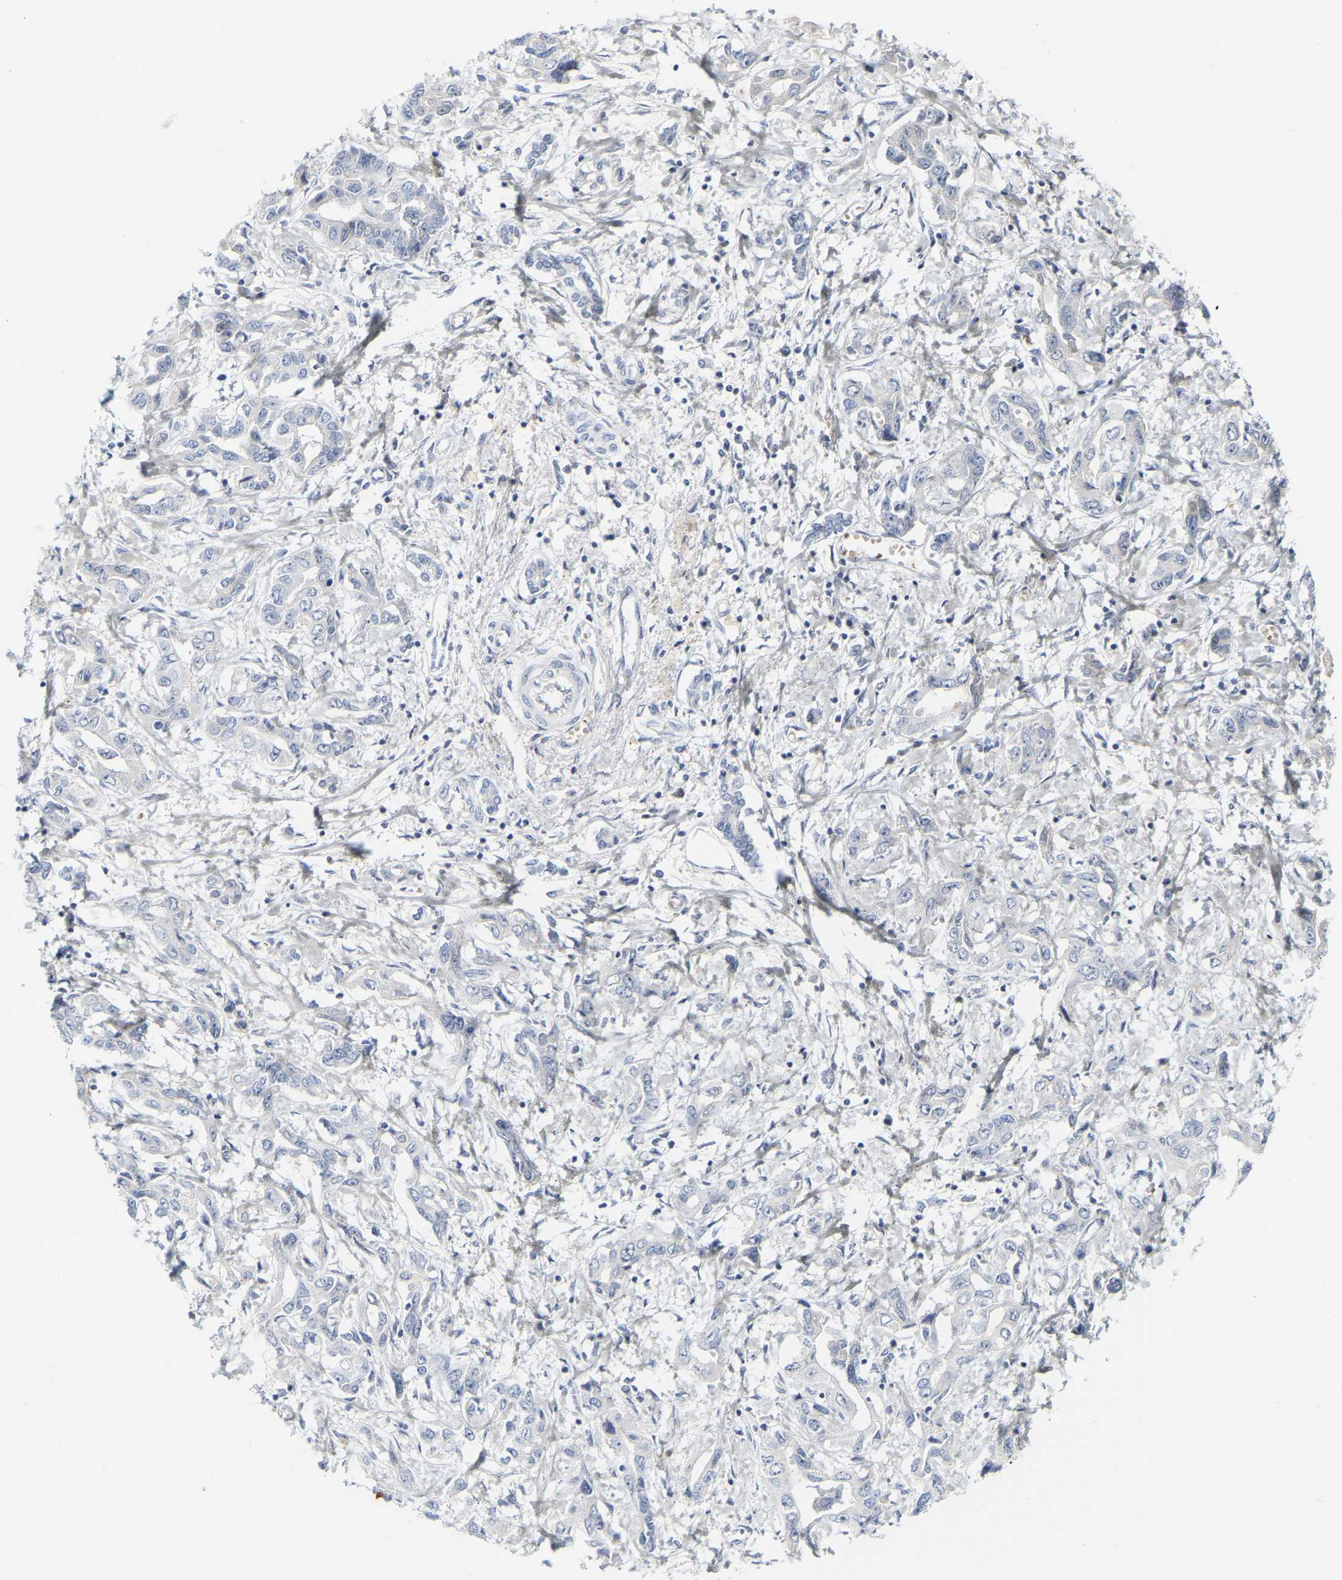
{"staining": {"intensity": "negative", "quantity": "none", "location": "none"}, "tissue": "liver cancer", "cell_type": "Tumor cells", "image_type": "cancer", "snomed": [{"axis": "morphology", "description": "Cholangiocarcinoma"}, {"axis": "topography", "description": "Liver"}], "caption": "Tumor cells are negative for protein expression in human liver cancer (cholangiocarcinoma).", "gene": "GNAS", "patient": {"sex": "male", "age": 59}}